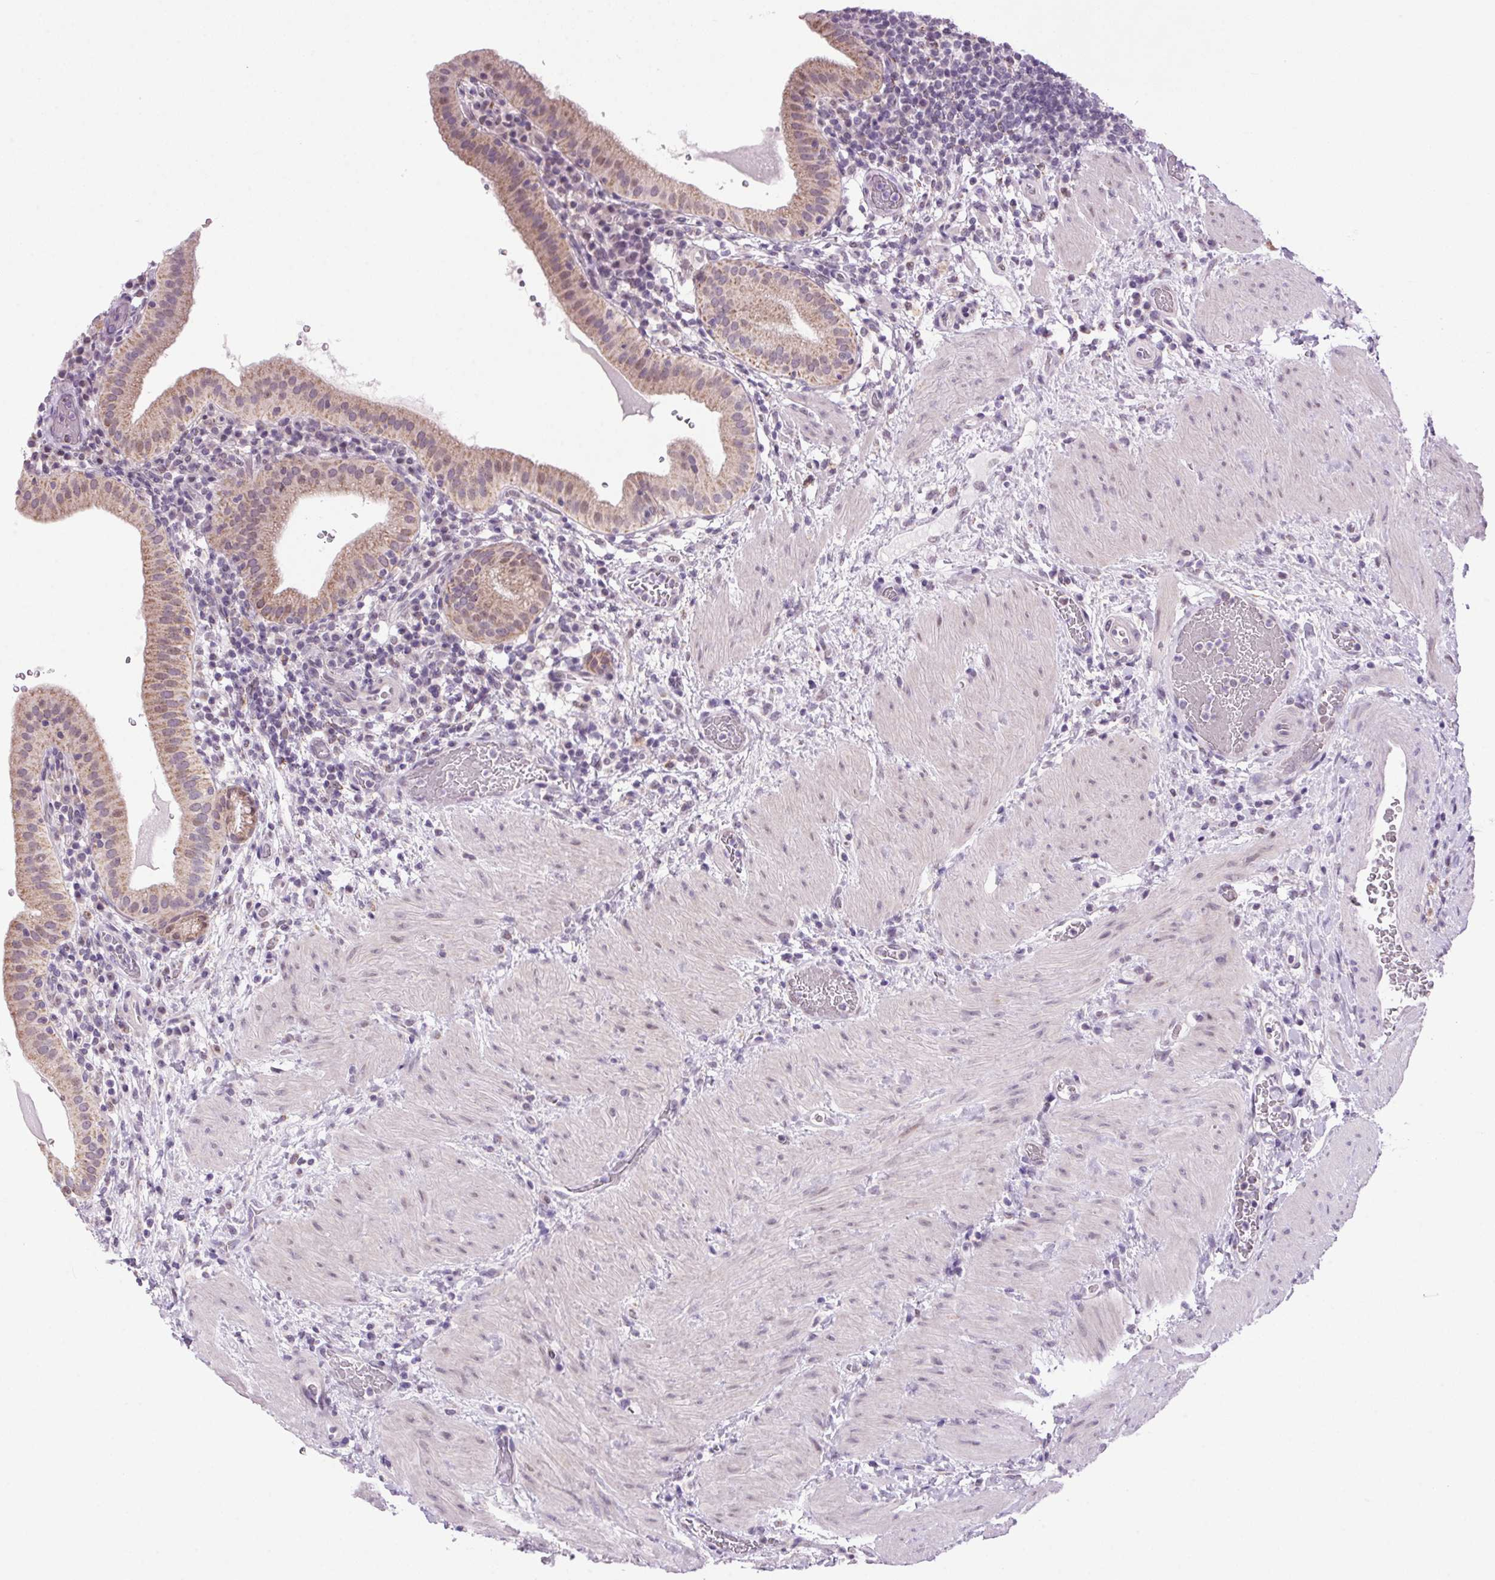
{"staining": {"intensity": "moderate", "quantity": "25%-75%", "location": "cytoplasmic/membranous,nuclear"}, "tissue": "gallbladder", "cell_type": "Glandular cells", "image_type": "normal", "snomed": [{"axis": "morphology", "description": "Normal tissue, NOS"}, {"axis": "topography", "description": "Gallbladder"}], "caption": "Protein positivity by IHC exhibits moderate cytoplasmic/membranous,nuclear expression in about 25%-75% of glandular cells in benign gallbladder.", "gene": "AKR1E2", "patient": {"sex": "male", "age": 26}}